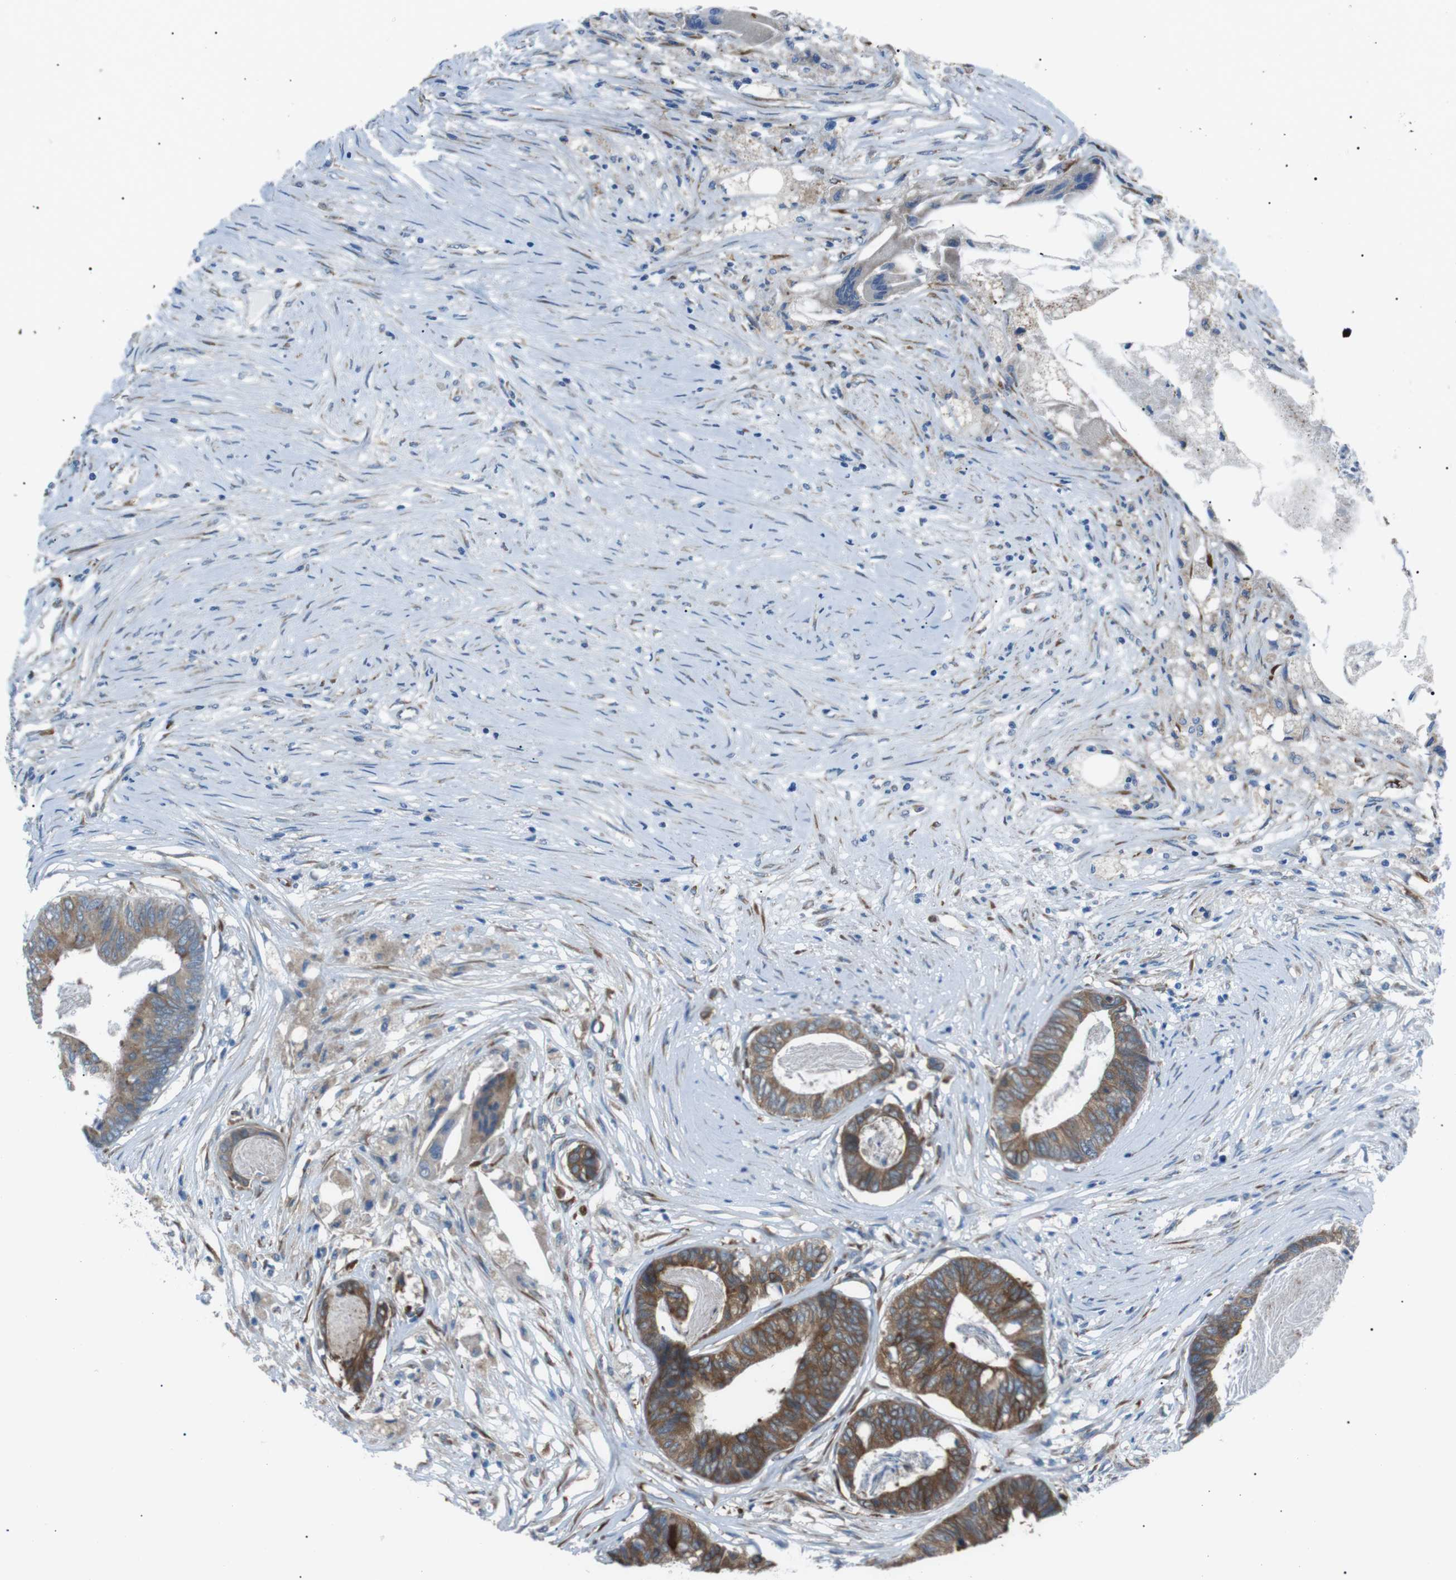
{"staining": {"intensity": "strong", "quantity": ">75%", "location": "cytoplasmic/membranous"}, "tissue": "colorectal cancer", "cell_type": "Tumor cells", "image_type": "cancer", "snomed": [{"axis": "morphology", "description": "Adenocarcinoma, NOS"}, {"axis": "topography", "description": "Rectum"}], "caption": "High-magnification brightfield microscopy of colorectal cancer (adenocarcinoma) stained with DAB (brown) and counterstained with hematoxylin (blue). tumor cells exhibit strong cytoplasmic/membranous positivity is present in approximately>75% of cells.", "gene": "MTARC2", "patient": {"sex": "male", "age": 63}}